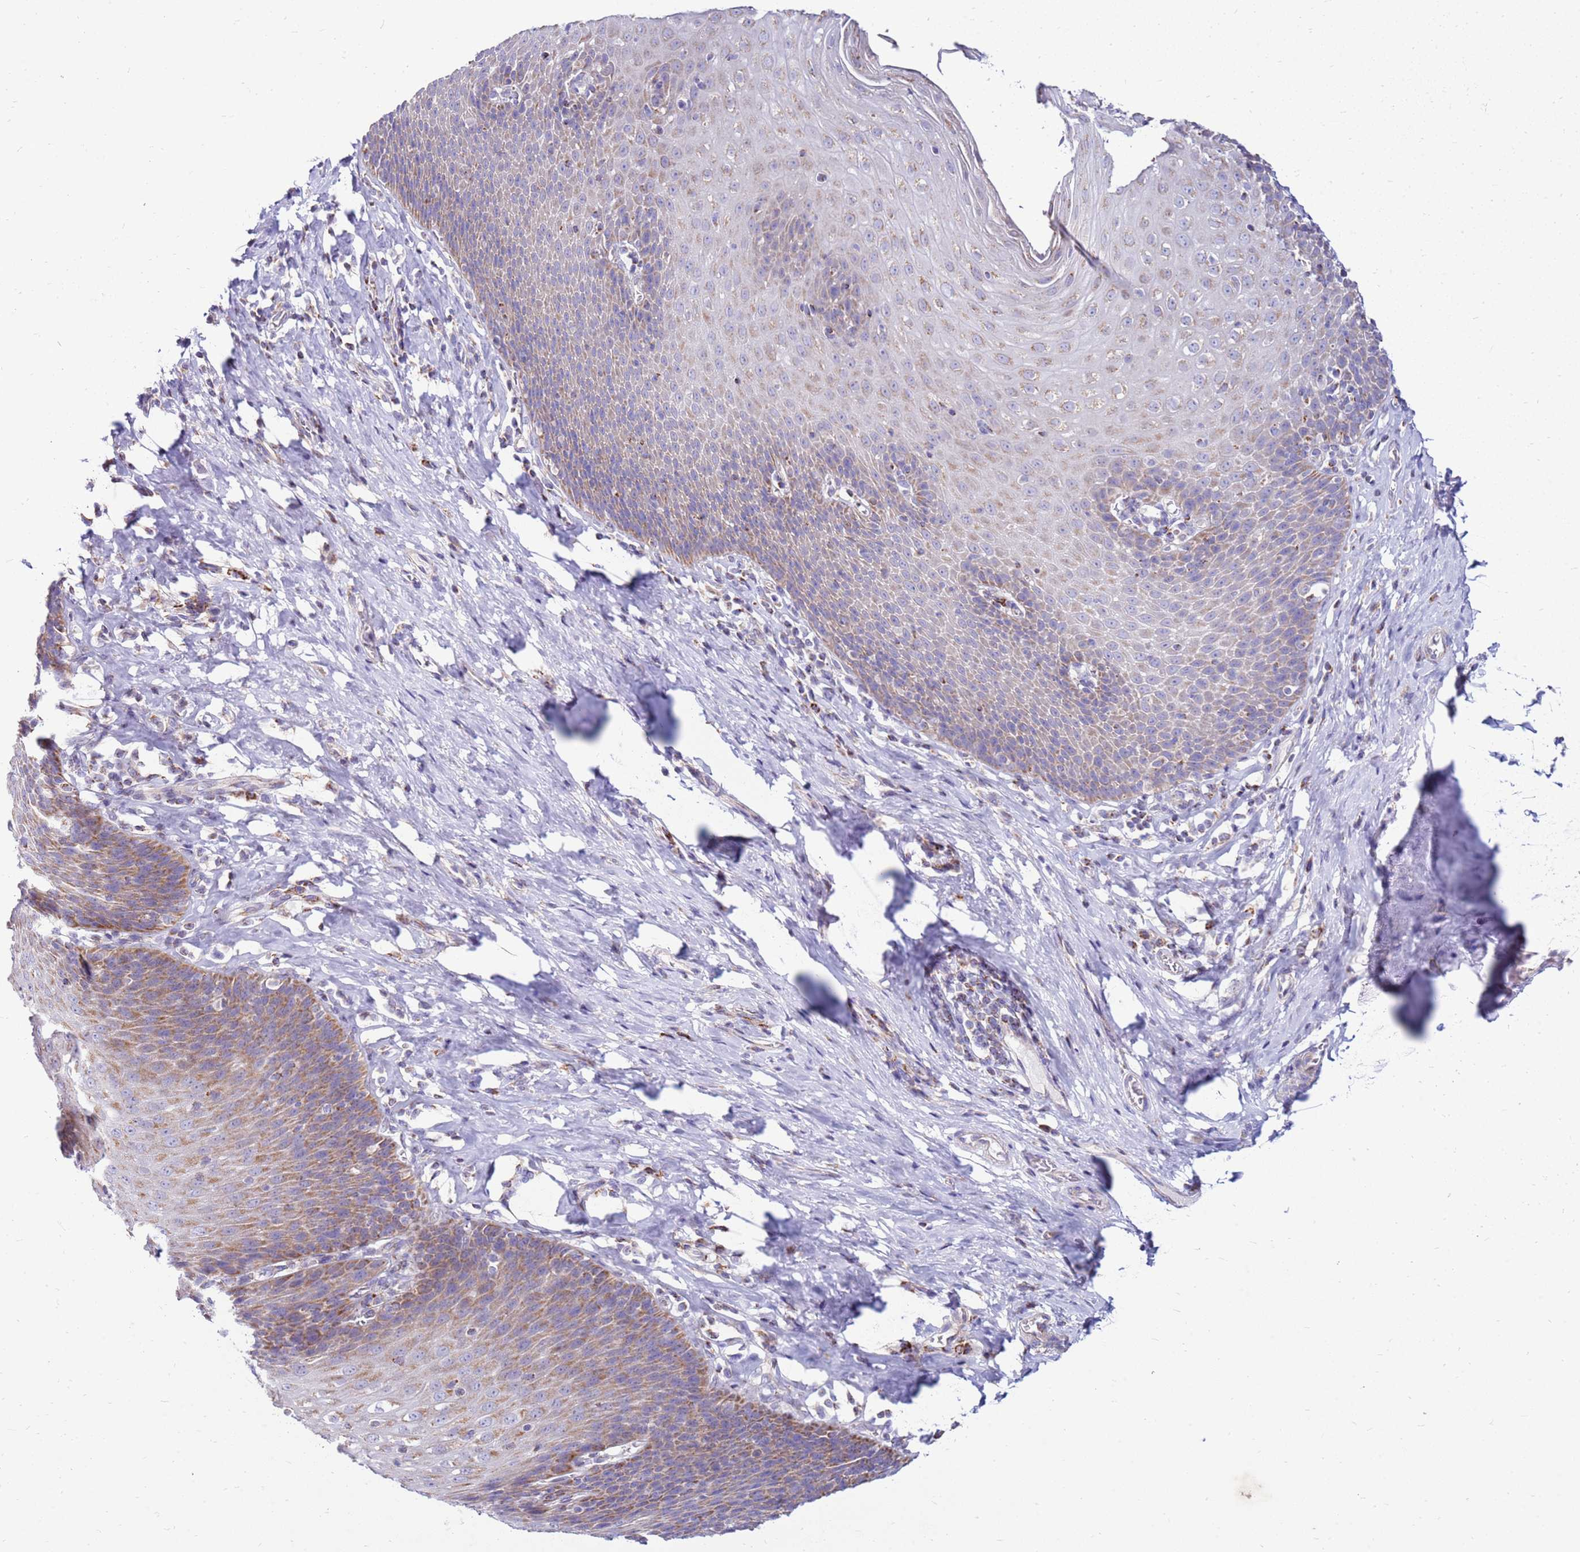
{"staining": {"intensity": "moderate", "quantity": "25%-75%", "location": "cytoplasmic/membranous"}, "tissue": "esophagus", "cell_type": "Squamous epithelial cells", "image_type": "normal", "snomed": [{"axis": "morphology", "description": "Normal tissue, NOS"}, {"axis": "topography", "description": "Esophagus"}], "caption": "DAB immunohistochemical staining of benign human esophagus demonstrates moderate cytoplasmic/membranous protein expression in approximately 25%-75% of squamous epithelial cells. Using DAB (3,3'-diaminobenzidine) (brown) and hematoxylin (blue) stains, captured at high magnification using brightfield microscopy.", "gene": "IGF1R", "patient": {"sex": "female", "age": 61}}